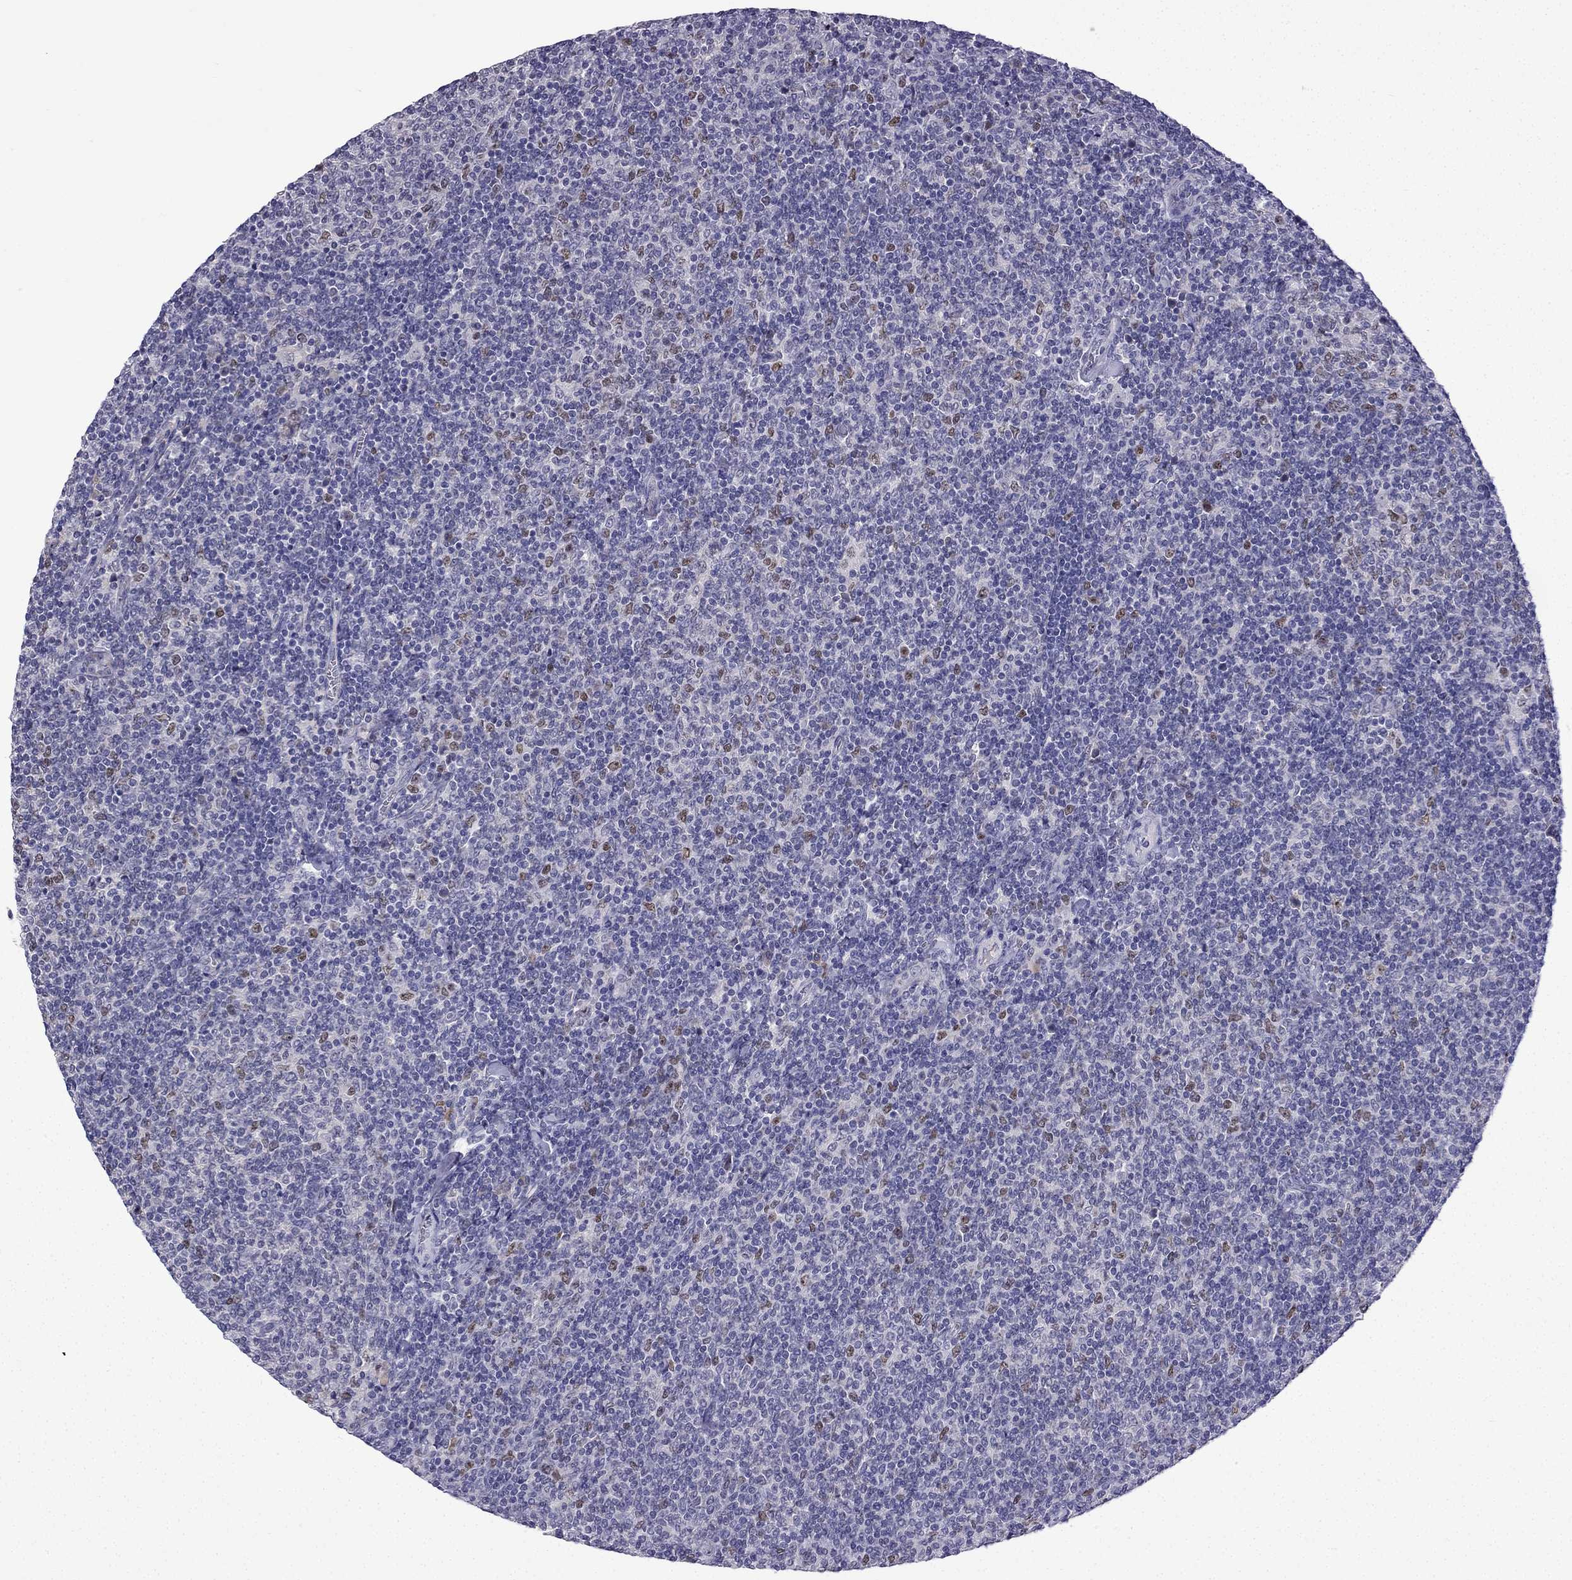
{"staining": {"intensity": "moderate", "quantity": "<25%", "location": "nuclear"}, "tissue": "lymphoma", "cell_type": "Tumor cells", "image_type": "cancer", "snomed": [{"axis": "morphology", "description": "Malignant lymphoma, non-Hodgkin's type, Low grade"}, {"axis": "topography", "description": "Lymph node"}], "caption": "Human lymphoma stained with a protein marker shows moderate staining in tumor cells.", "gene": "UHRF1", "patient": {"sex": "male", "age": 52}}